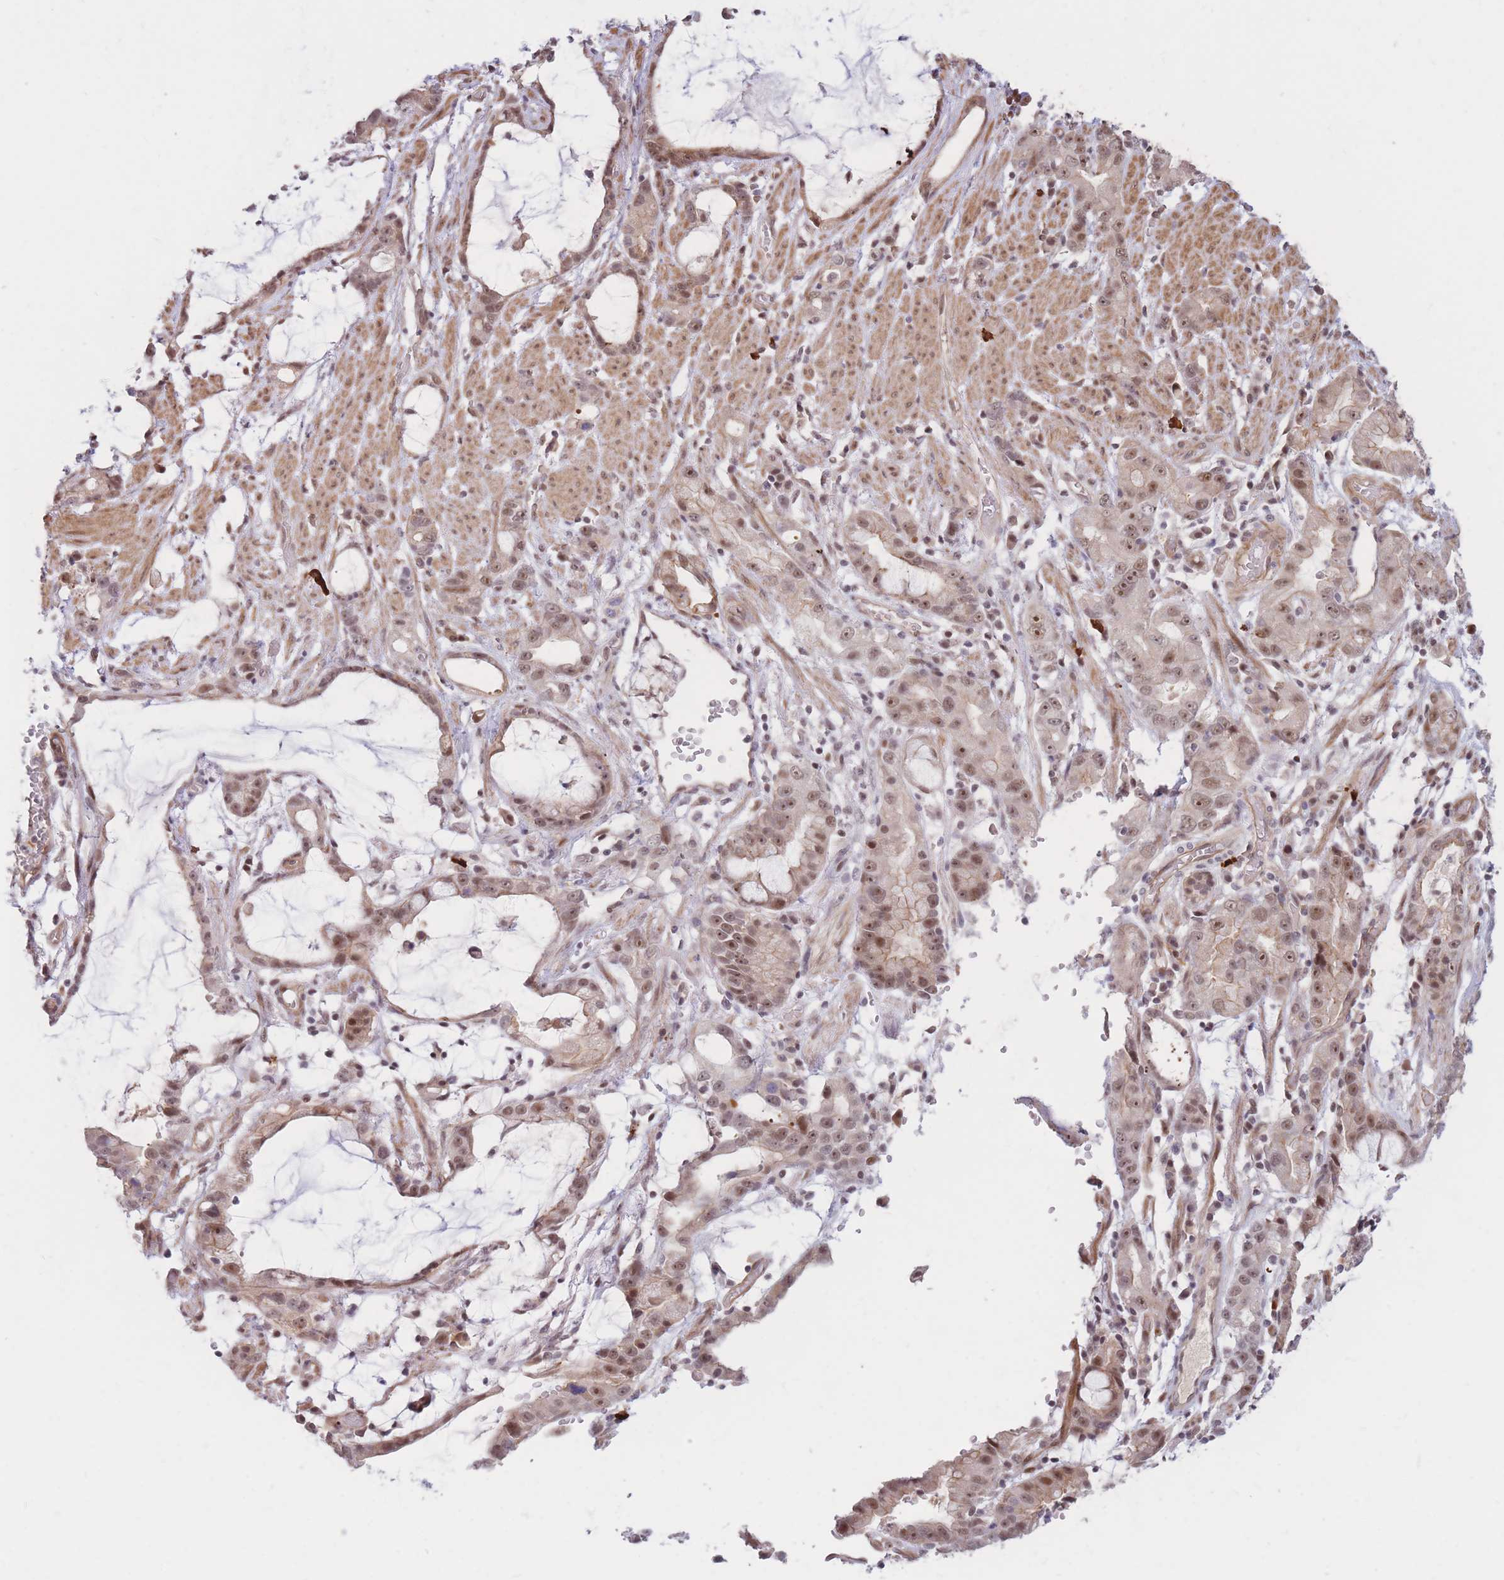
{"staining": {"intensity": "moderate", "quantity": ">75%", "location": "nuclear"}, "tissue": "stomach cancer", "cell_type": "Tumor cells", "image_type": "cancer", "snomed": [{"axis": "morphology", "description": "Adenocarcinoma, NOS"}, {"axis": "topography", "description": "Stomach"}], "caption": "Immunohistochemical staining of human stomach adenocarcinoma displays moderate nuclear protein staining in about >75% of tumor cells. (Brightfield microscopy of DAB IHC at high magnification).", "gene": "ERICH6B", "patient": {"sex": "male", "age": 55}}